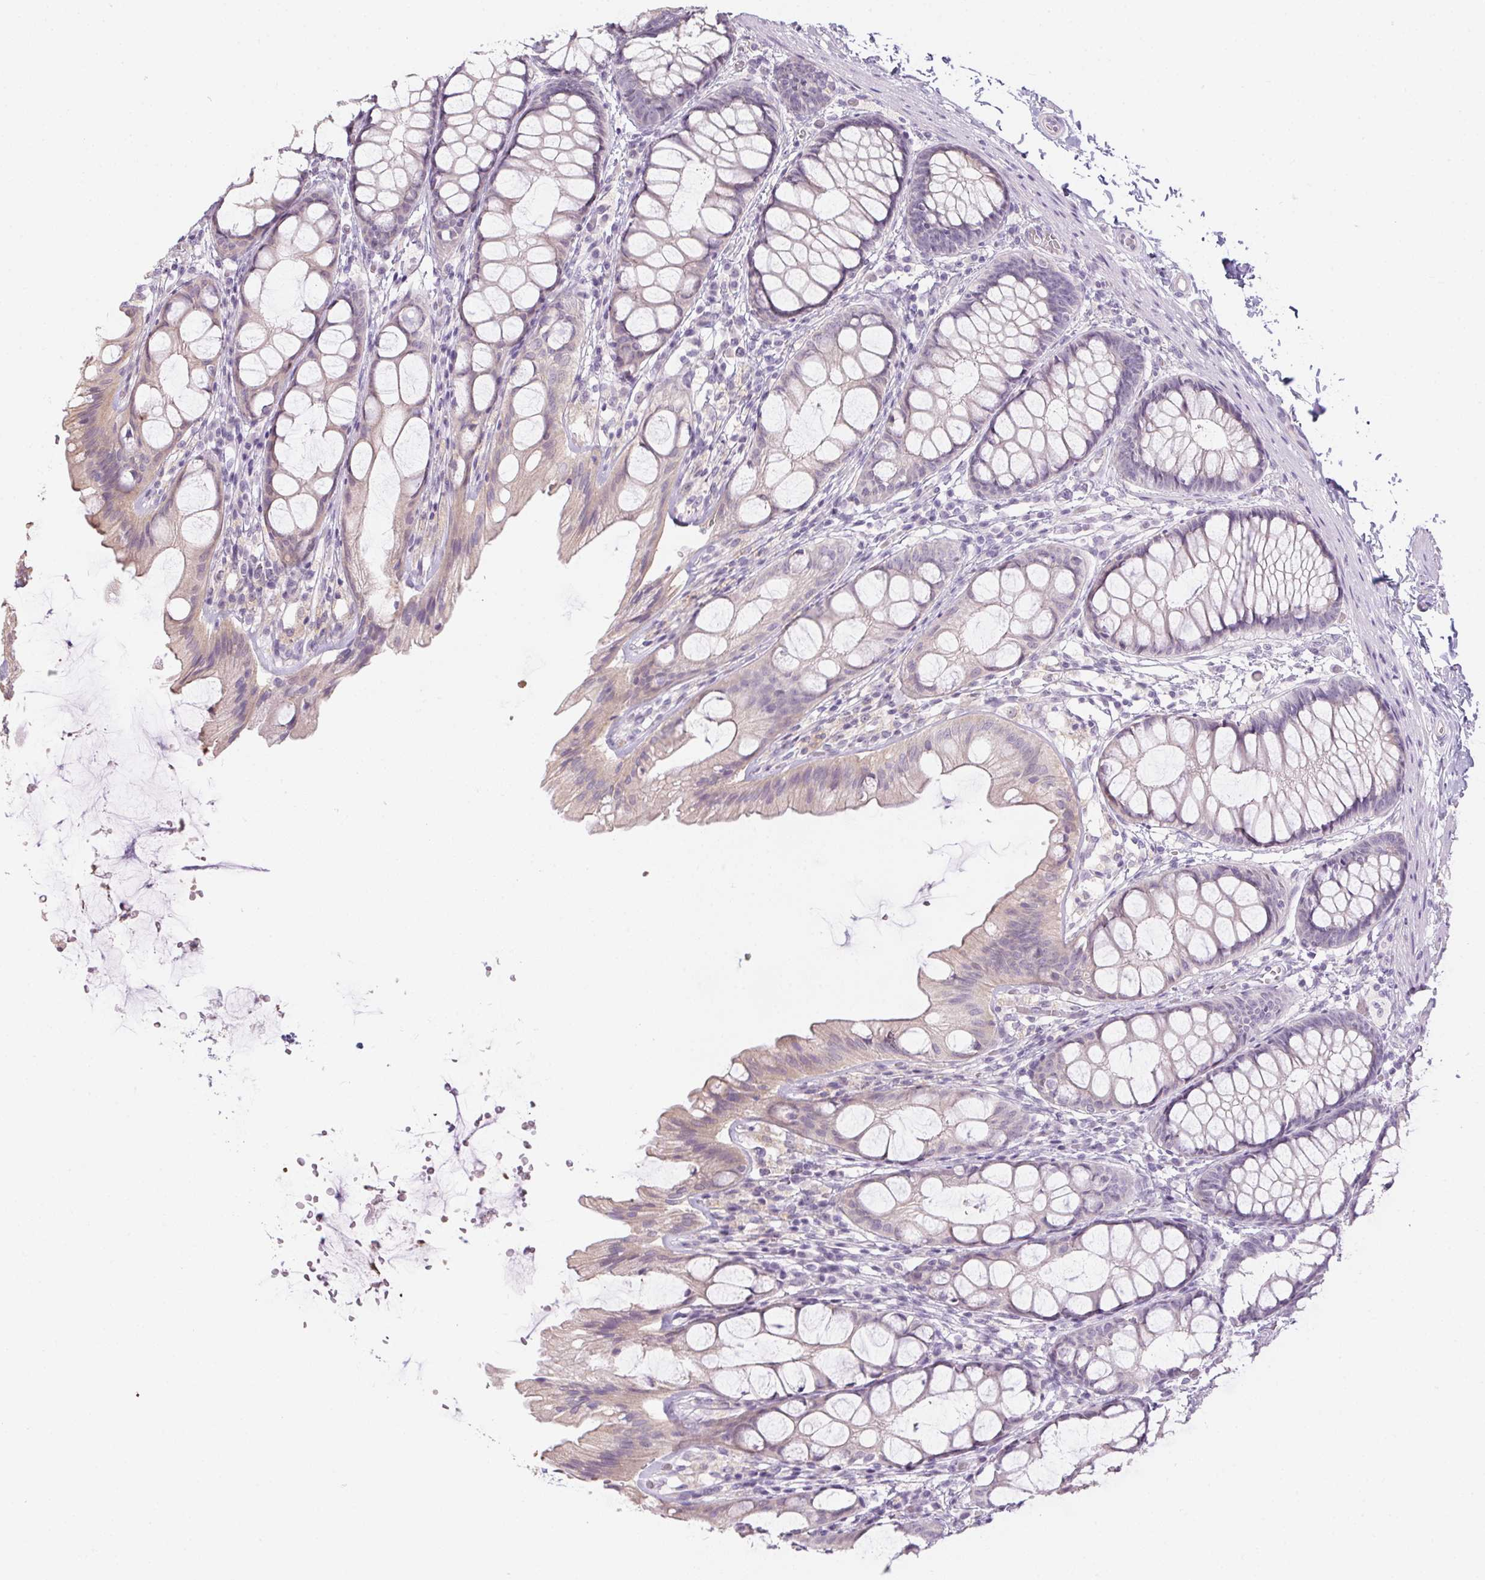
{"staining": {"intensity": "negative", "quantity": "none", "location": "none"}, "tissue": "colon", "cell_type": "Endothelial cells", "image_type": "normal", "snomed": [{"axis": "morphology", "description": "Normal tissue, NOS"}, {"axis": "topography", "description": "Colon"}], "caption": "Endothelial cells show no significant protein positivity in benign colon. (Stains: DAB IHC with hematoxylin counter stain, Microscopy: brightfield microscopy at high magnification).", "gene": "CTCFL", "patient": {"sex": "male", "age": 47}}